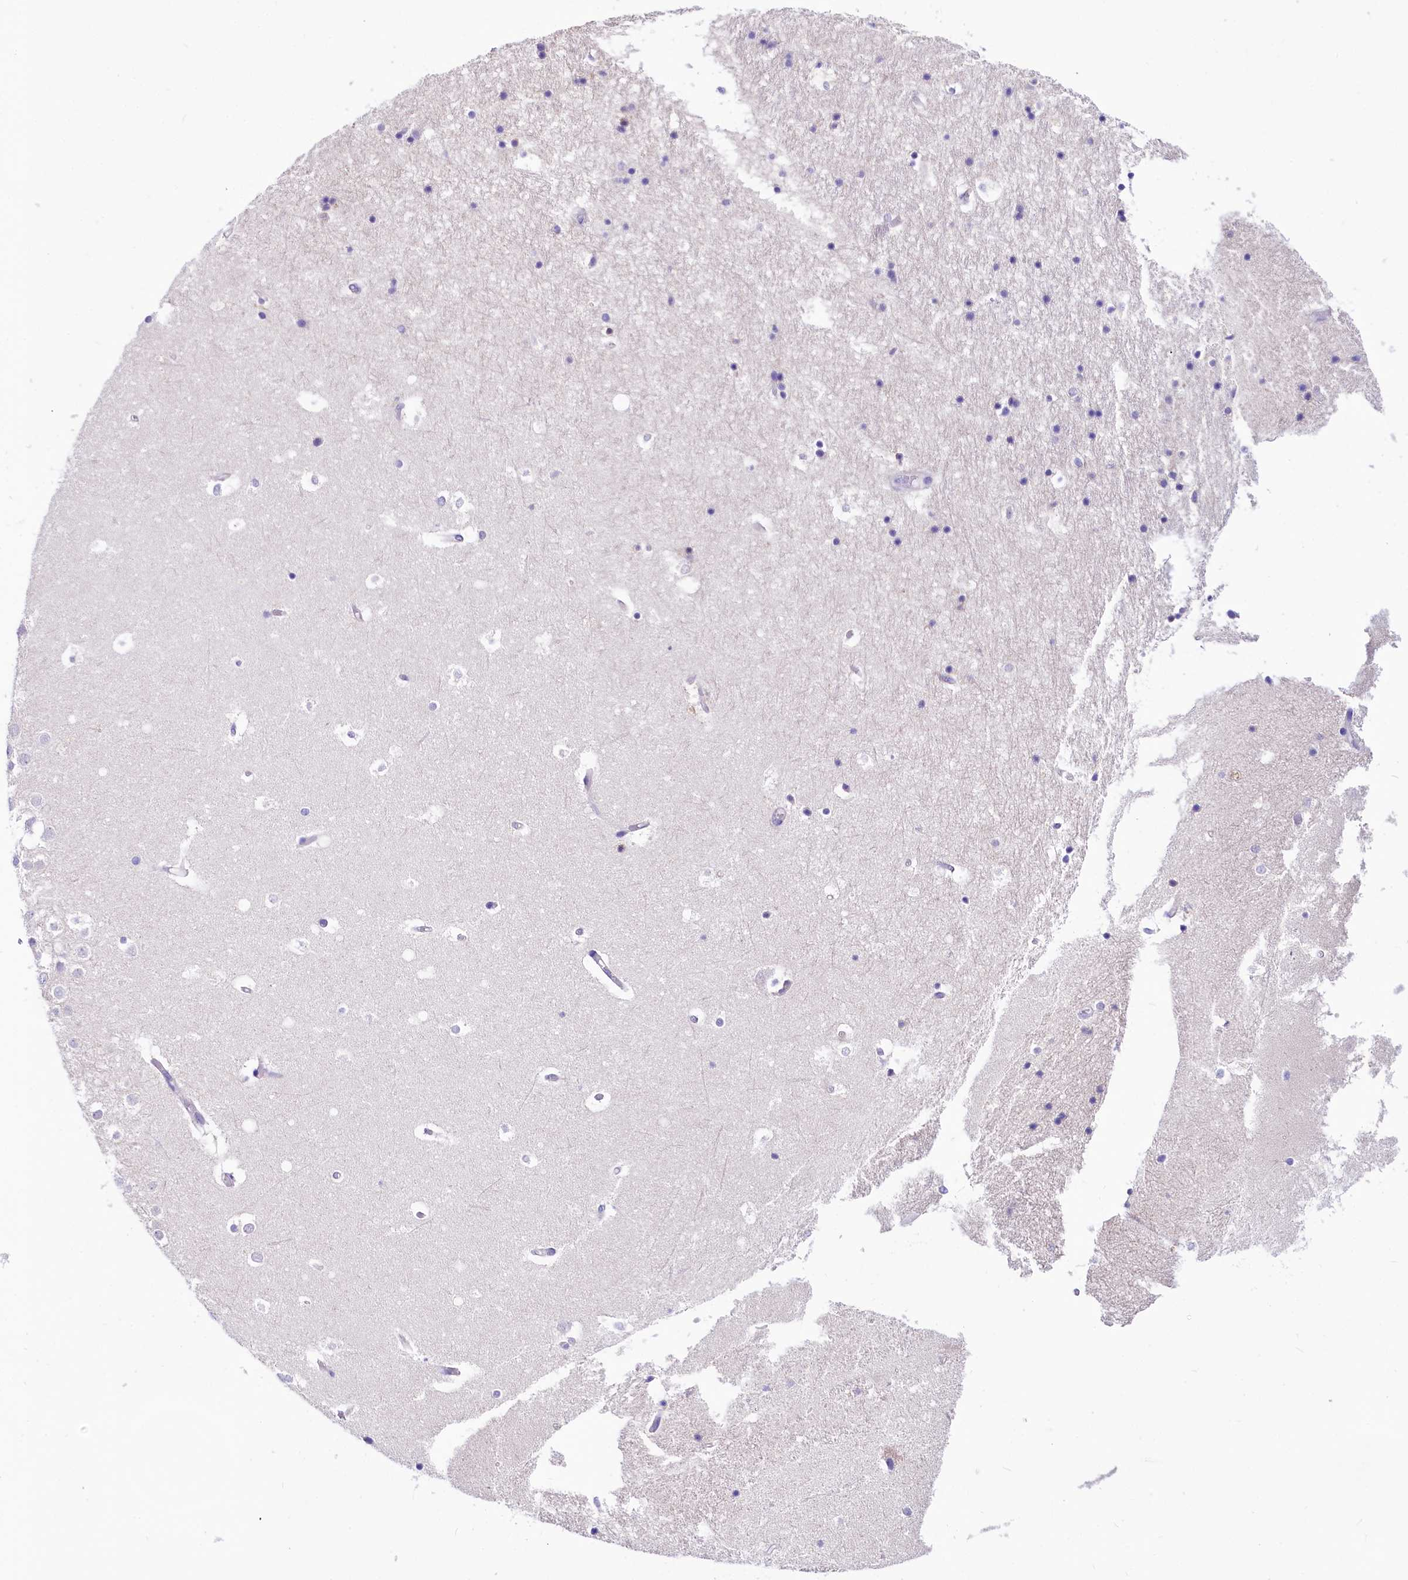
{"staining": {"intensity": "negative", "quantity": "none", "location": "none"}, "tissue": "hippocampus", "cell_type": "Glial cells", "image_type": "normal", "snomed": [{"axis": "morphology", "description": "Normal tissue, NOS"}, {"axis": "topography", "description": "Hippocampus"}], "caption": "An immunohistochemistry (IHC) image of normal hippocampus is shown. There is no staining in glial cells of hippocampus.", "gene": "ABHD5", "patient": {"sex": "female", "age": 52}}